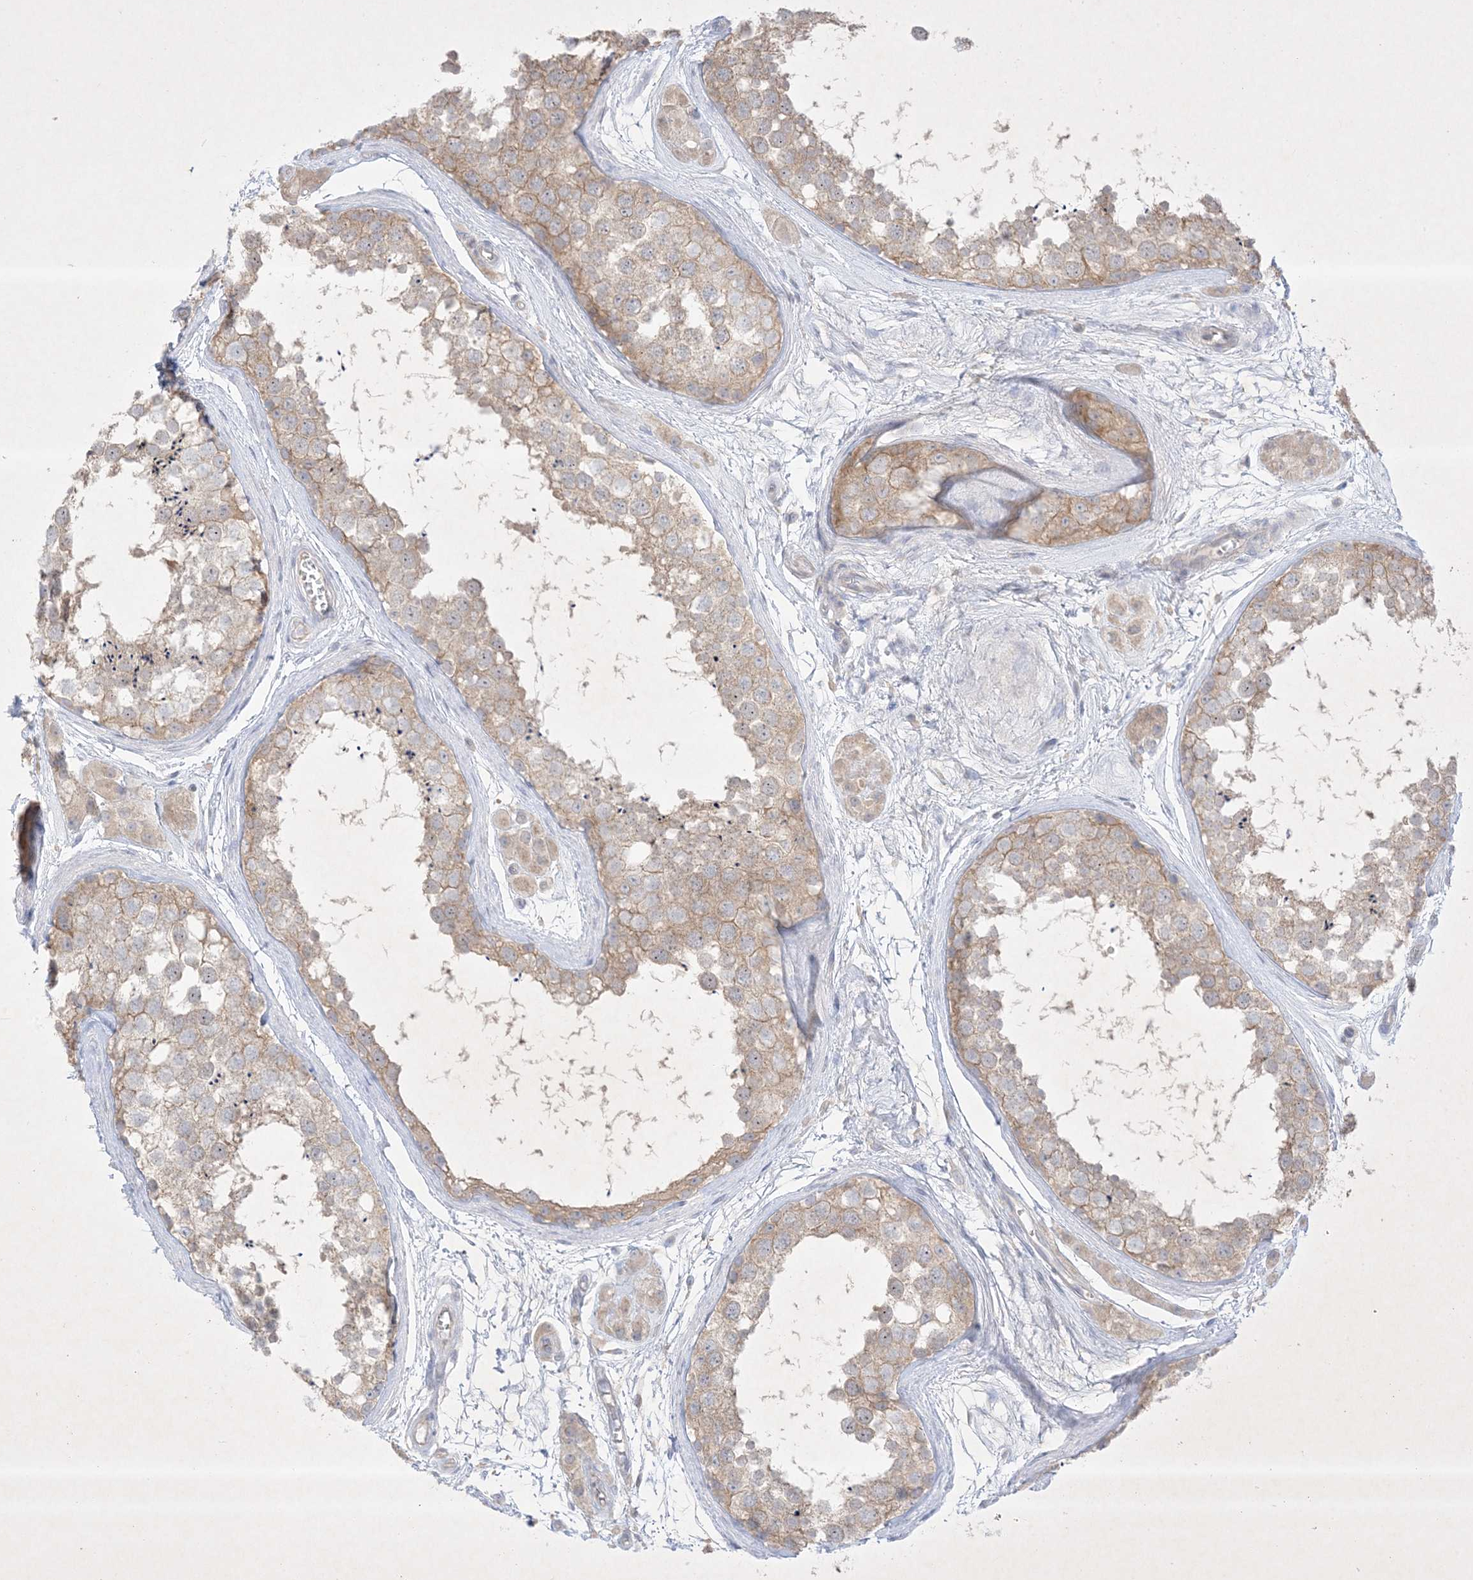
{"staining": {"intensity": "weak", "quantity": ">75%", "location": "cytoplasmic/membranous"}, "tissue": "testis", "cell_type": "Cells in seminiferous ducts", "image_type": "normal", "snomed": [{"axis": "morphology", "description": "Normal tissue, NOS"}, {"axis": "topography", "description": "Testis"}], "caption": "Immunohistochemistry micrograph of normal testis: human testis stained using immunohistochemistry displays low levels of weak protein expression localized specifically in the cytoplasmic/membranous of cells in seminiferous ducts, appearing as a cytoplasmic/membranous brown color.", "gene": "PLEKHA3", "patient": {"sex": "male", "age": 56}}